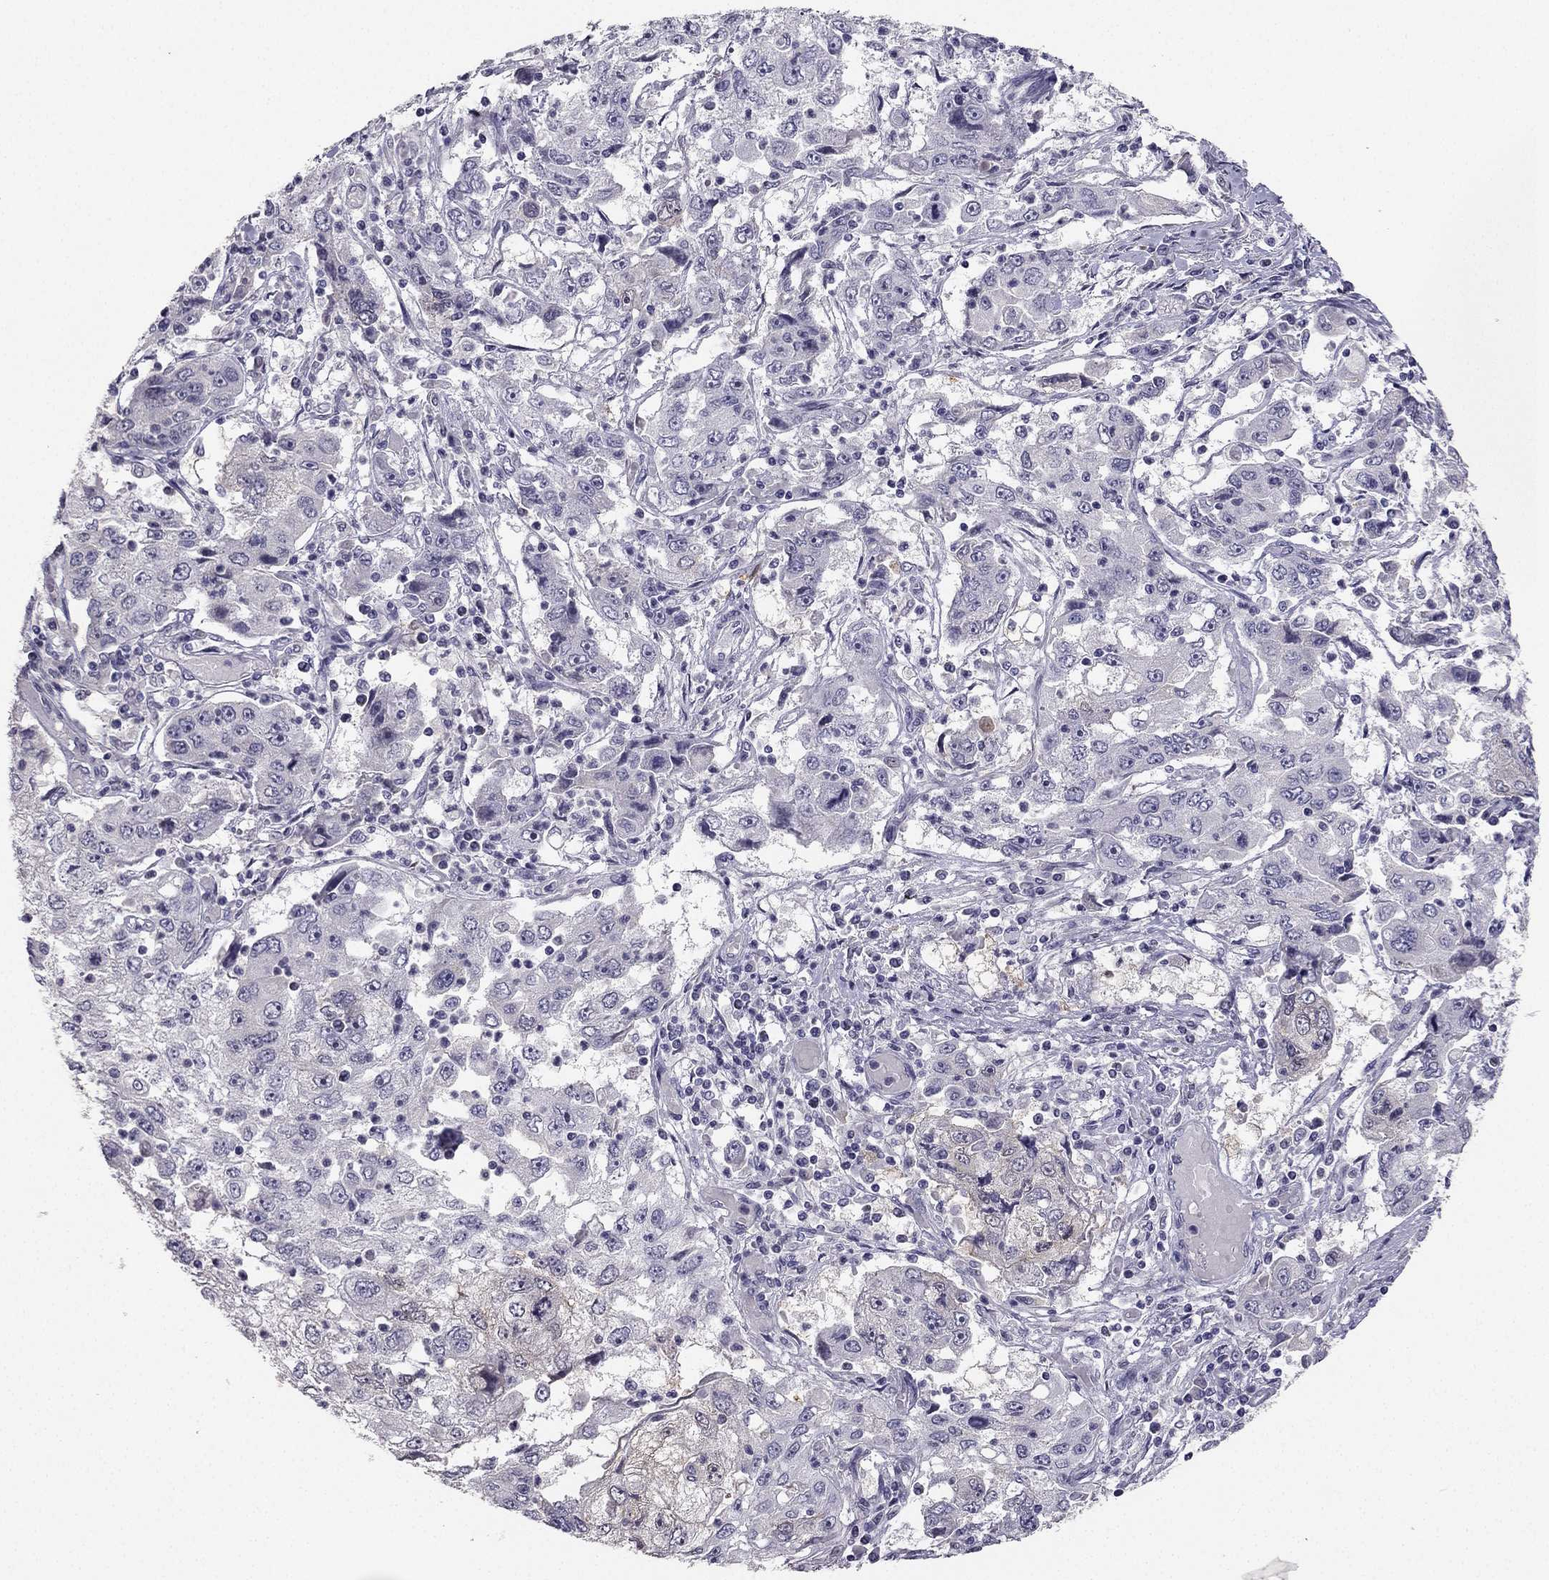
{"staining": {"intensity": "negative", "quantity": "none", "location": "none"}, "tissue": "cervical cancer", "cell_type": "Tumor cells", "image_type": "cancer", "snomed": [{"axis": "morphology", "description": "Squamous cell carcinoma, NOS"}, {"axis": "topography", "description": "Cervix"}], "caption": "An image of squamous cell carcinoma (cervical) stained for a protein reveals no brown staining in tumor cells.", "gene": "CALB2", "patient": {"sex": "female", "age": 36}}